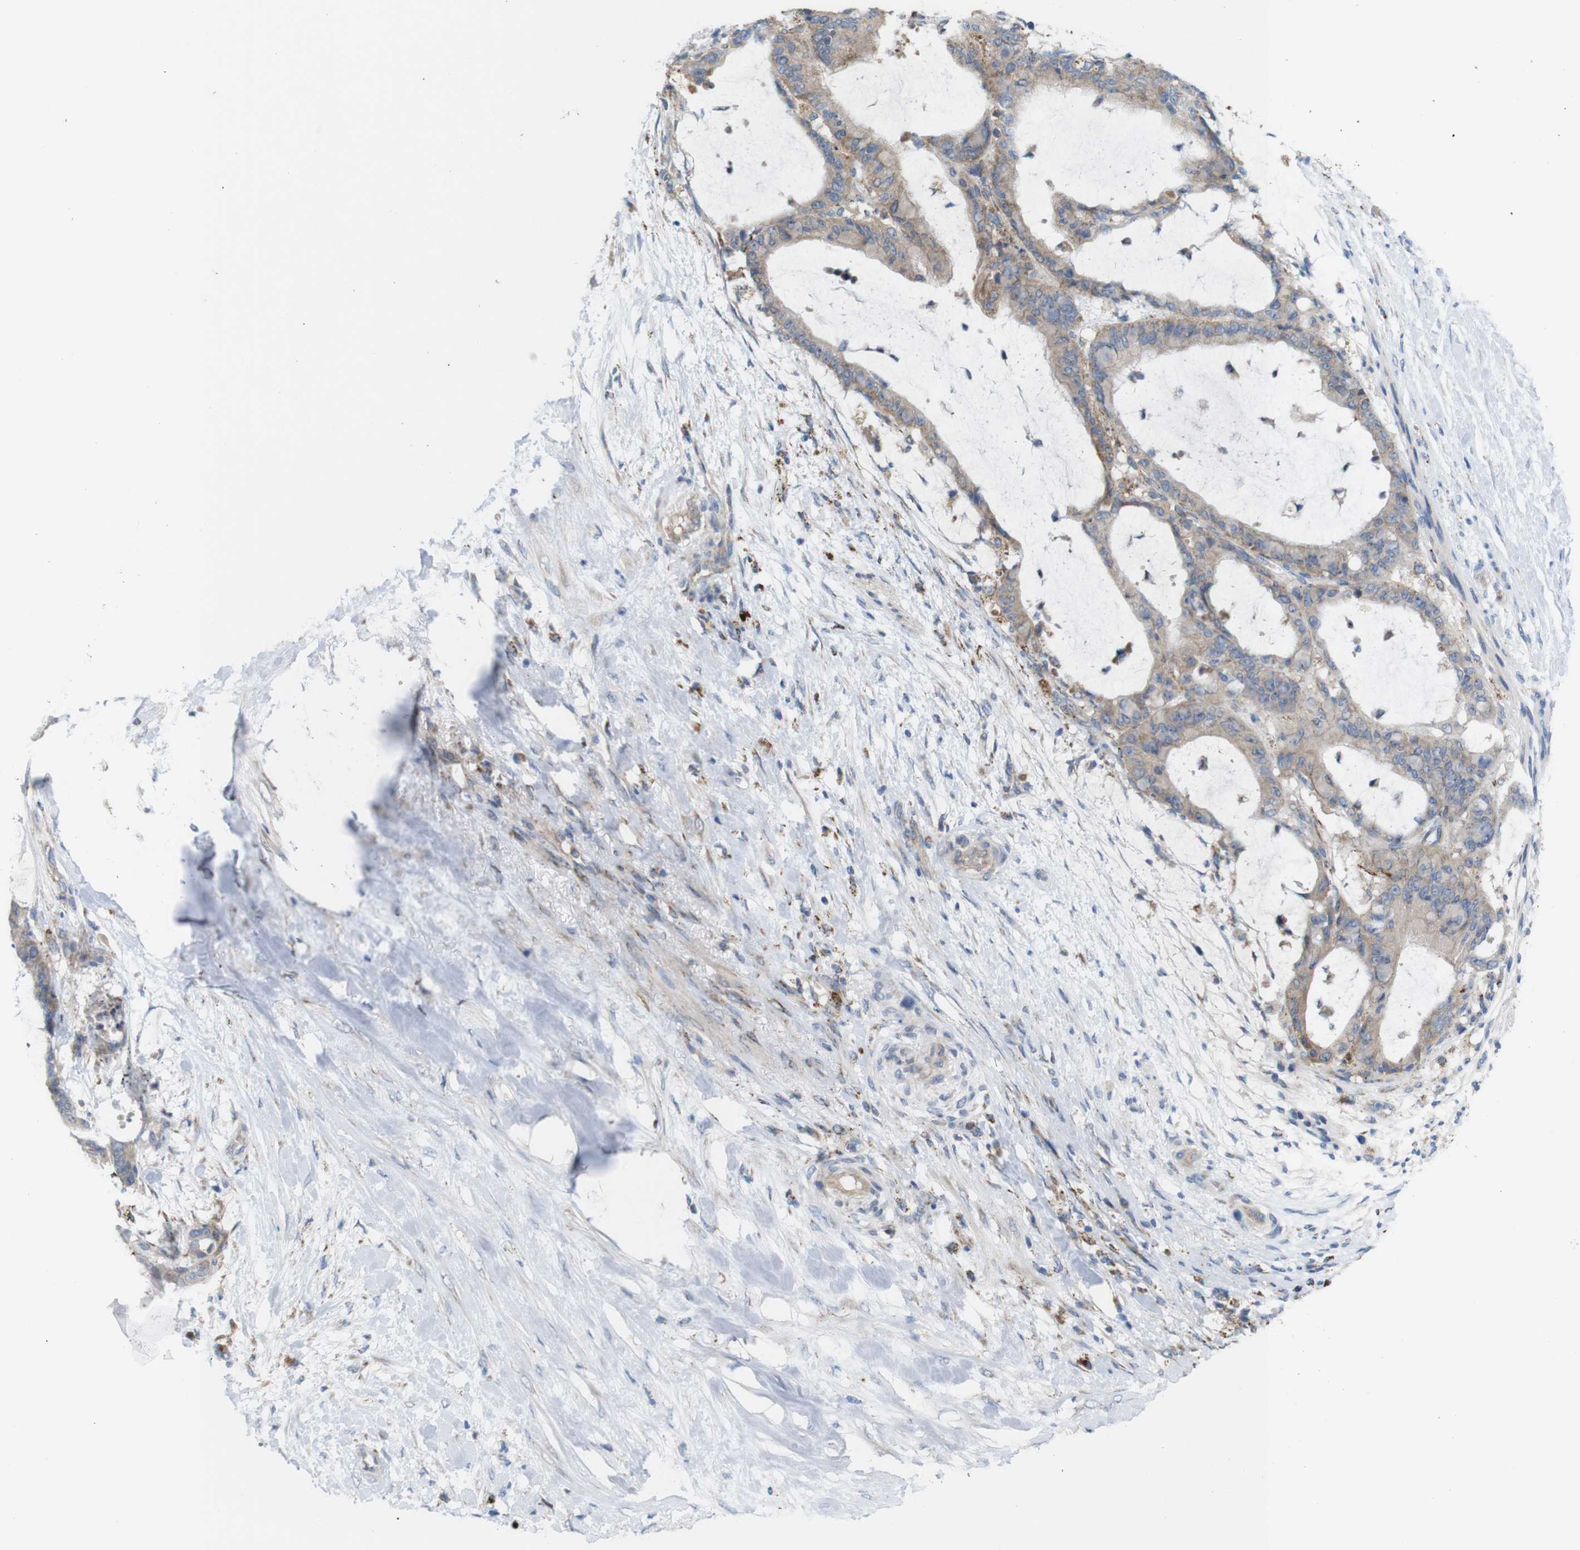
{"staining": {"intensity": "weak", "quantity": ">75%", "location": "cytoplasmic/membranous"}, "tissue": "liver cancer", "cell_type": "Tumor cells", "image_type": "cancer", "snomed": [{"axis": "morphology", "description": "Cholangiocarcinoma"}, {"axis": "topography", "description": "Liver"}], "caption": "Weak cytoplasmic/membranous expression is present in approximately >75% of tumor cells in liver cholangiocarcinoma.", "gene": "PTPRR", "patient": {"sex": "female", "age": 73}}